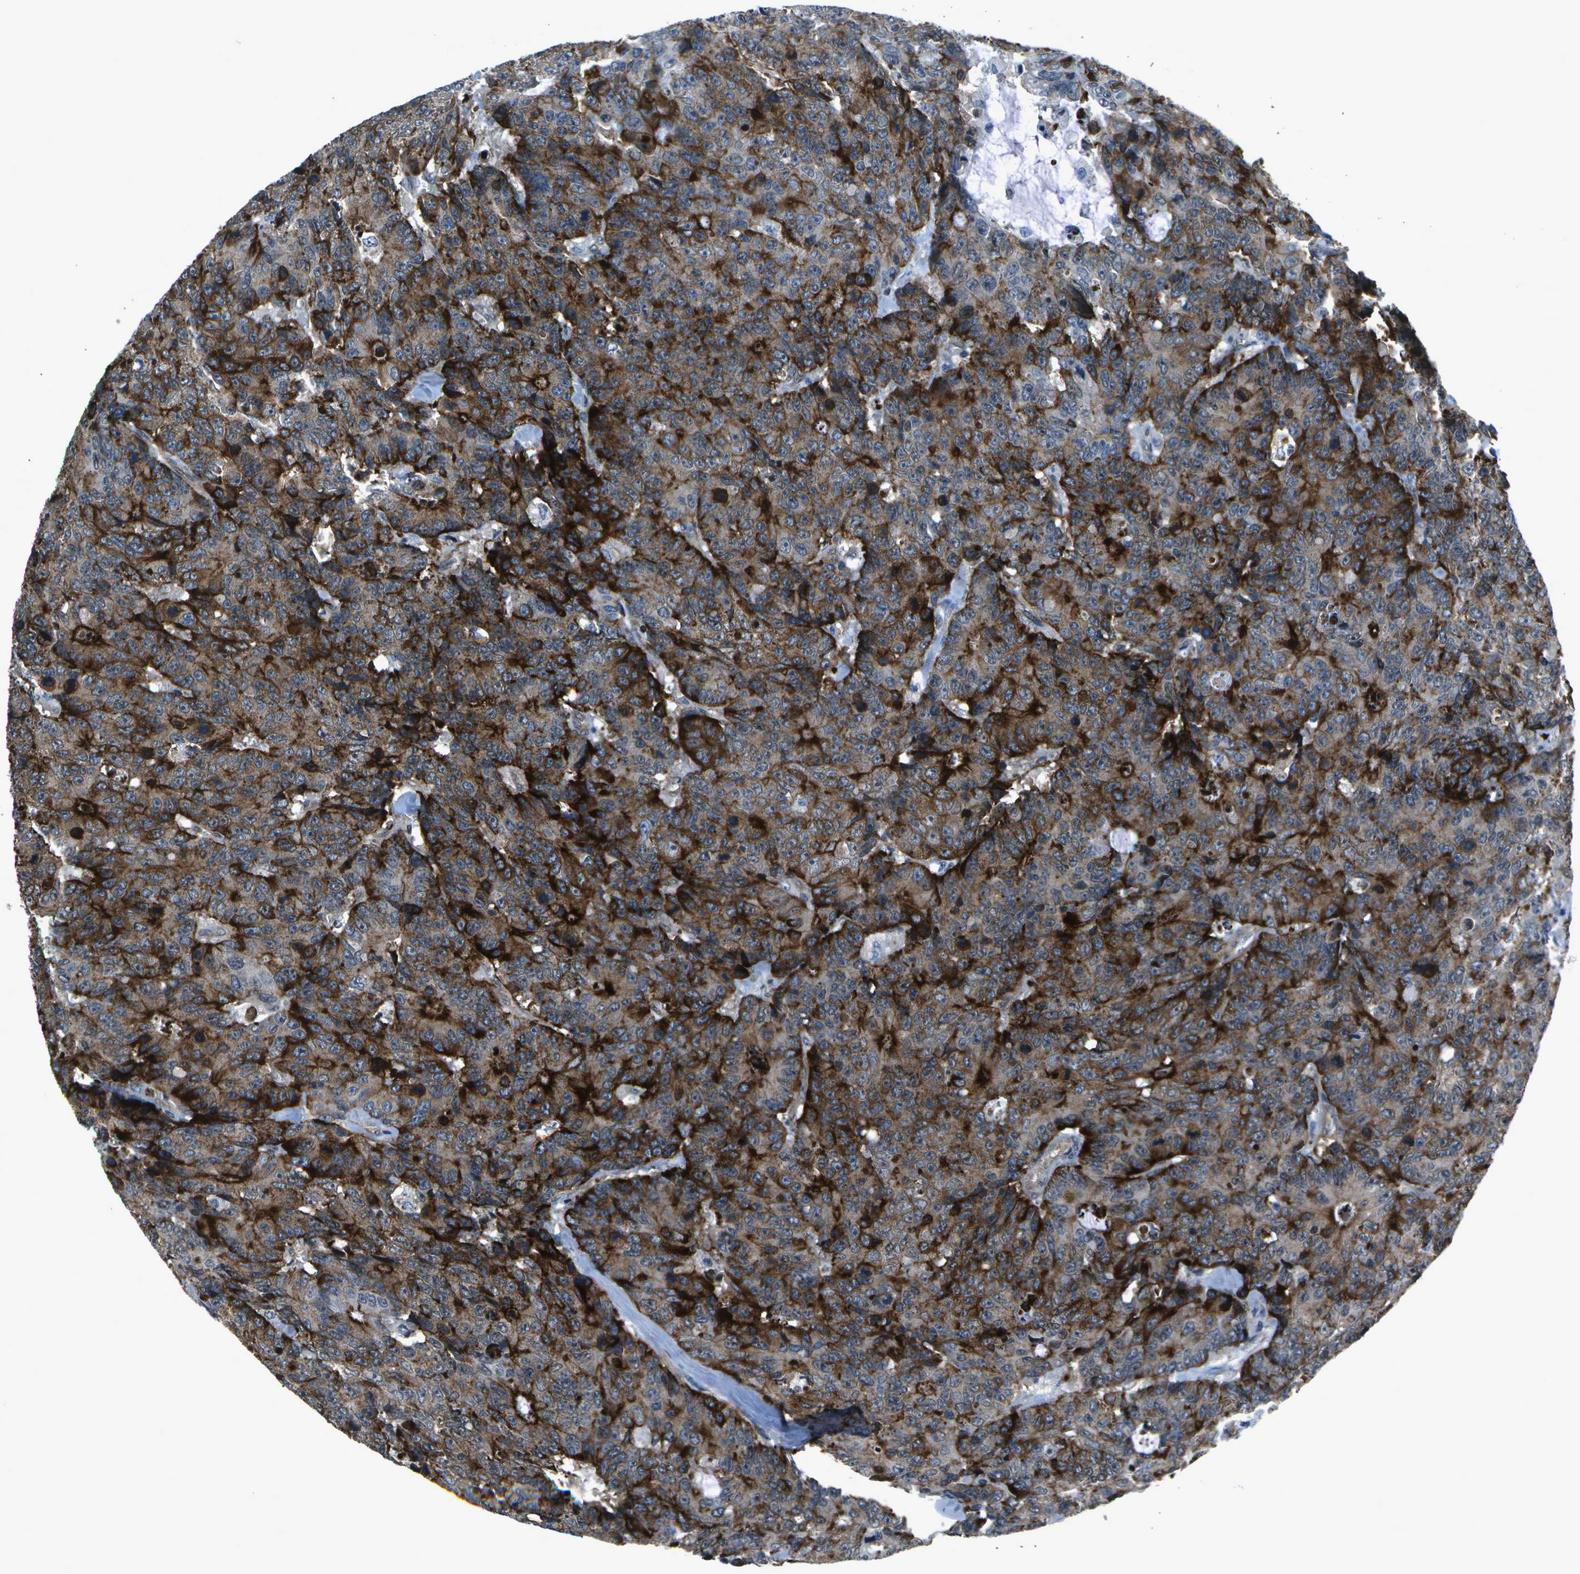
{"staining": {"intensity": "strong", "quantity": ">75%", "location": "cytoplasmic/membranous"}, "tissue": "colorectal cancer", "cell_type": "Tumor cells", "image_type": "cancer", "snomed": [{"axis": "morphology", "description": "Adenocarcinoma, NOS"}, {"axis": "topography", "description": "Colon"}], "caption": "Protein expression analysis of human colorectal cancer (adenocarcinoma) reveals strong cytoplasmic/membranous staining in approximately >75% of tumor cells. The staining is performed using DAB (3,3'-diaminobenzidine) brown chromogen to label protein expression. The nuclei are counter-stained blue using hematoxylin.", "gene": "PDLIM1", "patient": {"sex": "female", "age": 86}}